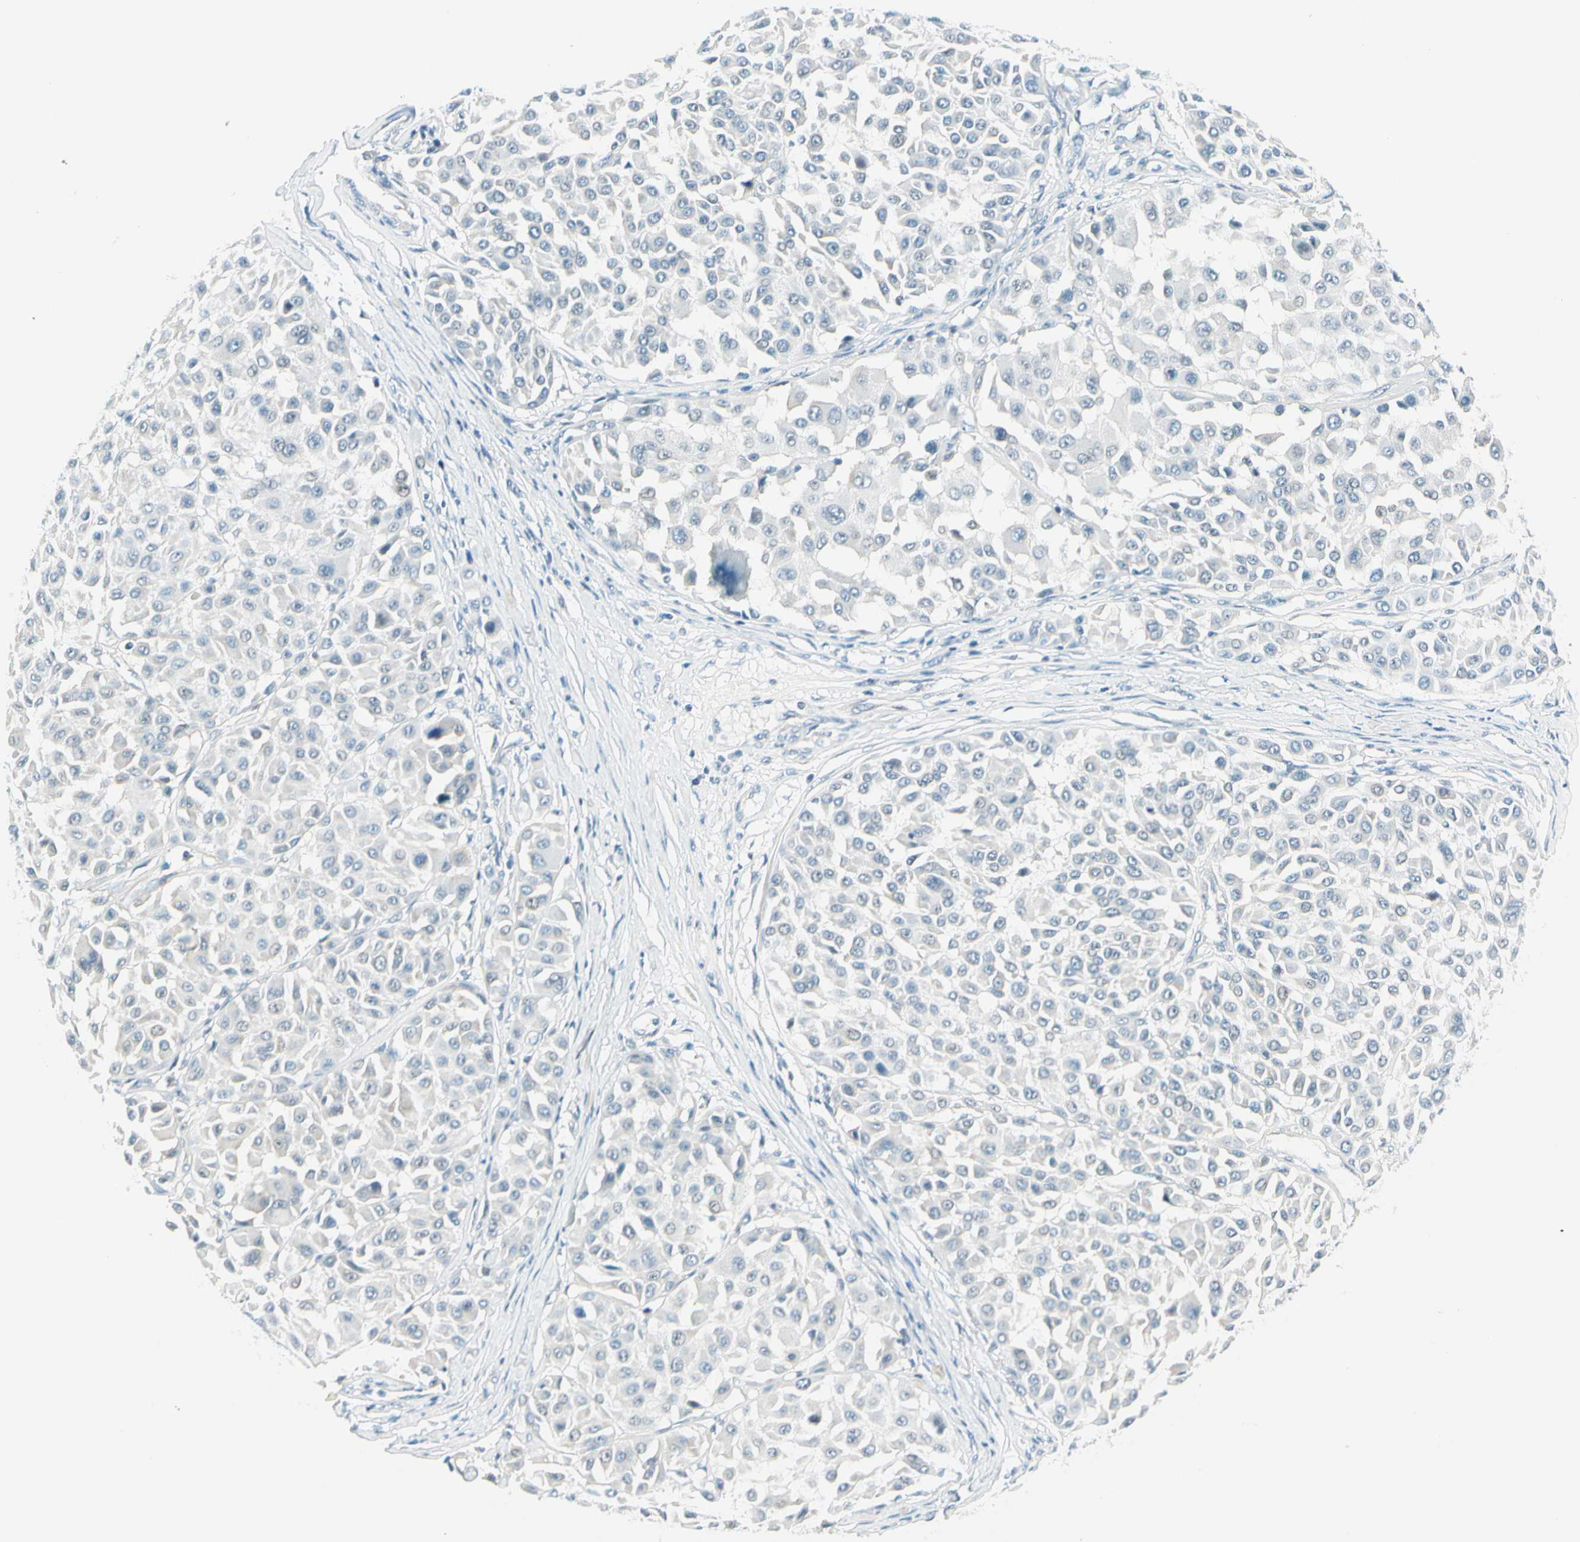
{"staining": {"intensity": "negative", "quantity": "none", "location": "none"}, "tissue": "melanoma", "cell_type": "Tumor cells", "image_type": "cancer", "snomed": [{"axis": "morphology", "description": "Malignant melanoma, Metastatic site"}, {"axis": "topography", "description": "Soft tissue"}], "caption": "Melanoma stained for a protein using immunohistochemistry displays no expression tumor cells.", "gene": "ZSCAN1", "patient": {"sex": "male", "age": 41}}